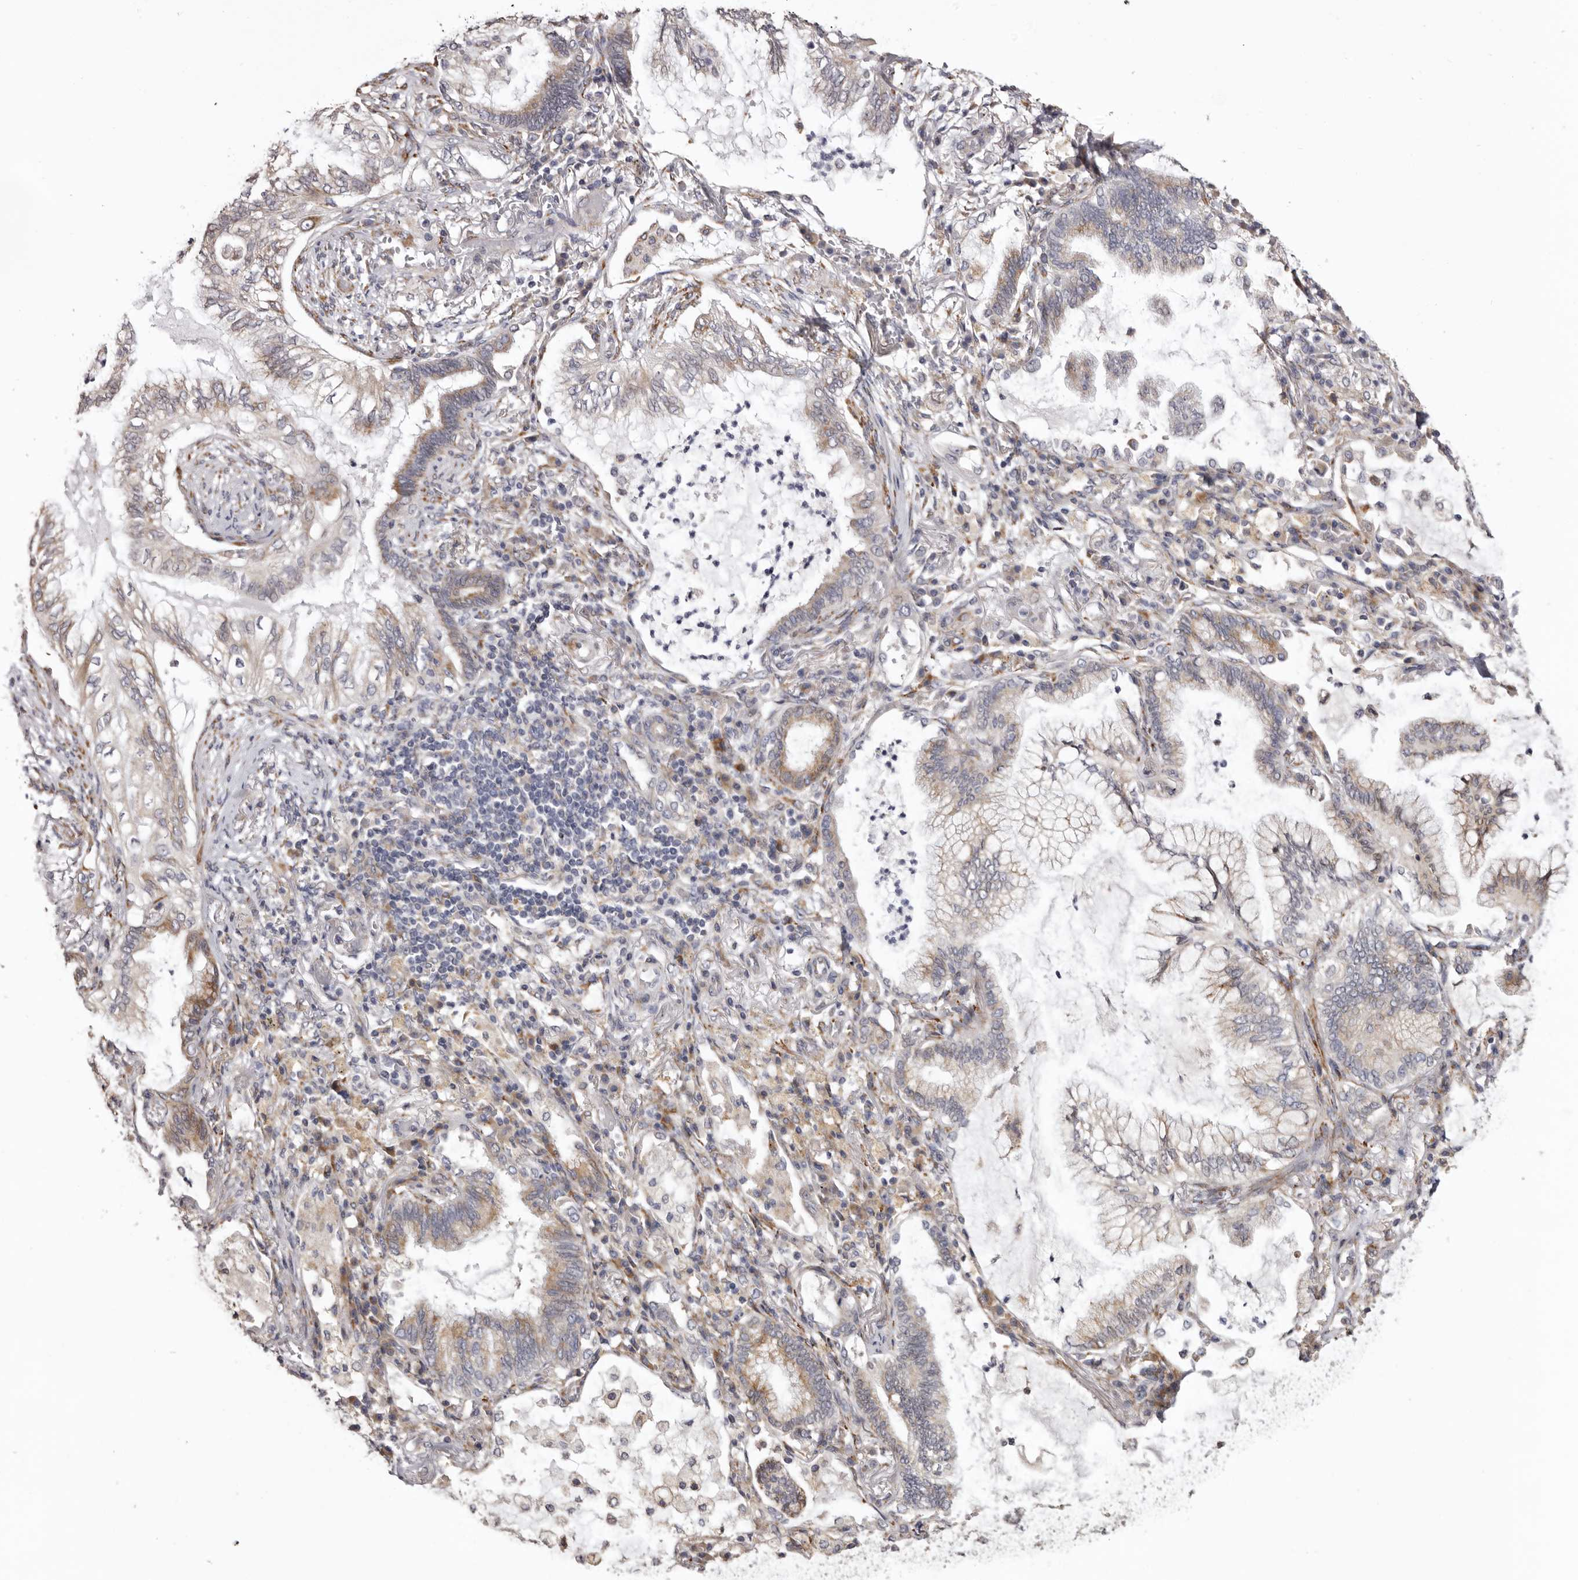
{"staining": {"intensity": "moderate", "quantity": "<25%", "location": "cytoplasmic/membranous"}, "tissue": "lung cancer", "cell_type": "Tumor cells", "image_type": "cancer", "snomed": [{"axis": "morphology", "description": "Adenocarcinoma, NOS"}, {"axis": "topography", "description": "Lung"}], "caption": "An image showing moderate cytoplasmic/membranous staining in about <25% of tumor cells in adenocarcinoma (lung), as visualized by brown immunohistochemical staining.", "gene": "PIGX", "patient": {"sex": "female", "age": 70}}